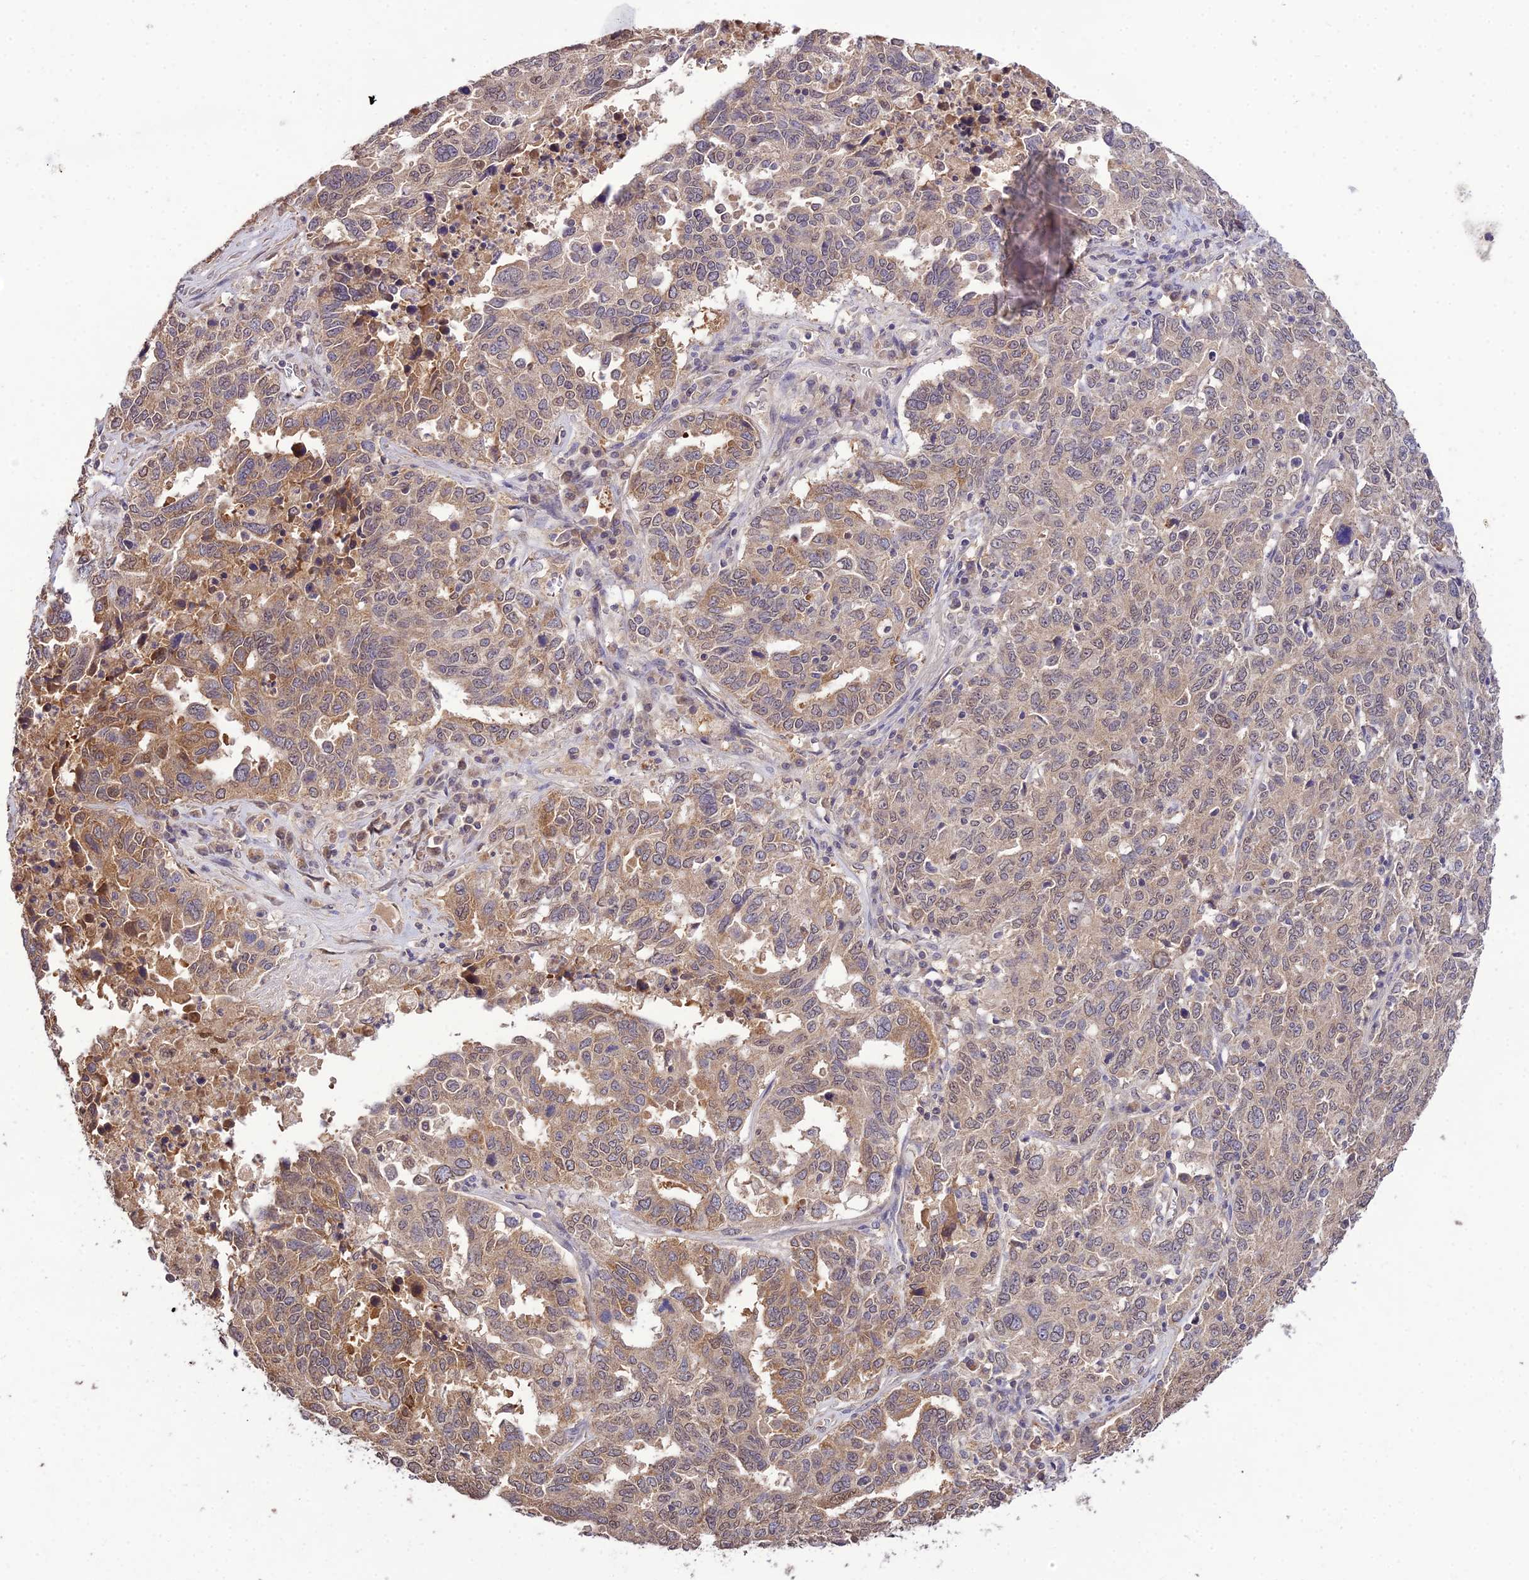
{"staining": {"intensity": "moderate", "quantity": ">75%", "location": "cytoplasmic/membranous,nuclear"}, "tissue": "ovarian cancer", "cell_type": "Tumor cells", "image_type": "cancer", "snomed": [{"axis": "morphology", "description": "Carcinoma, endometroid"}, {"axis": "topography", "description": "Ovary"}], "caption": "Human ovarian endometroid carcinoma stained with a protein marker demonstrates moderate staining in tumor cells.", "gene": "PGK1", "patient": {"sex": "female", "age": 62}}